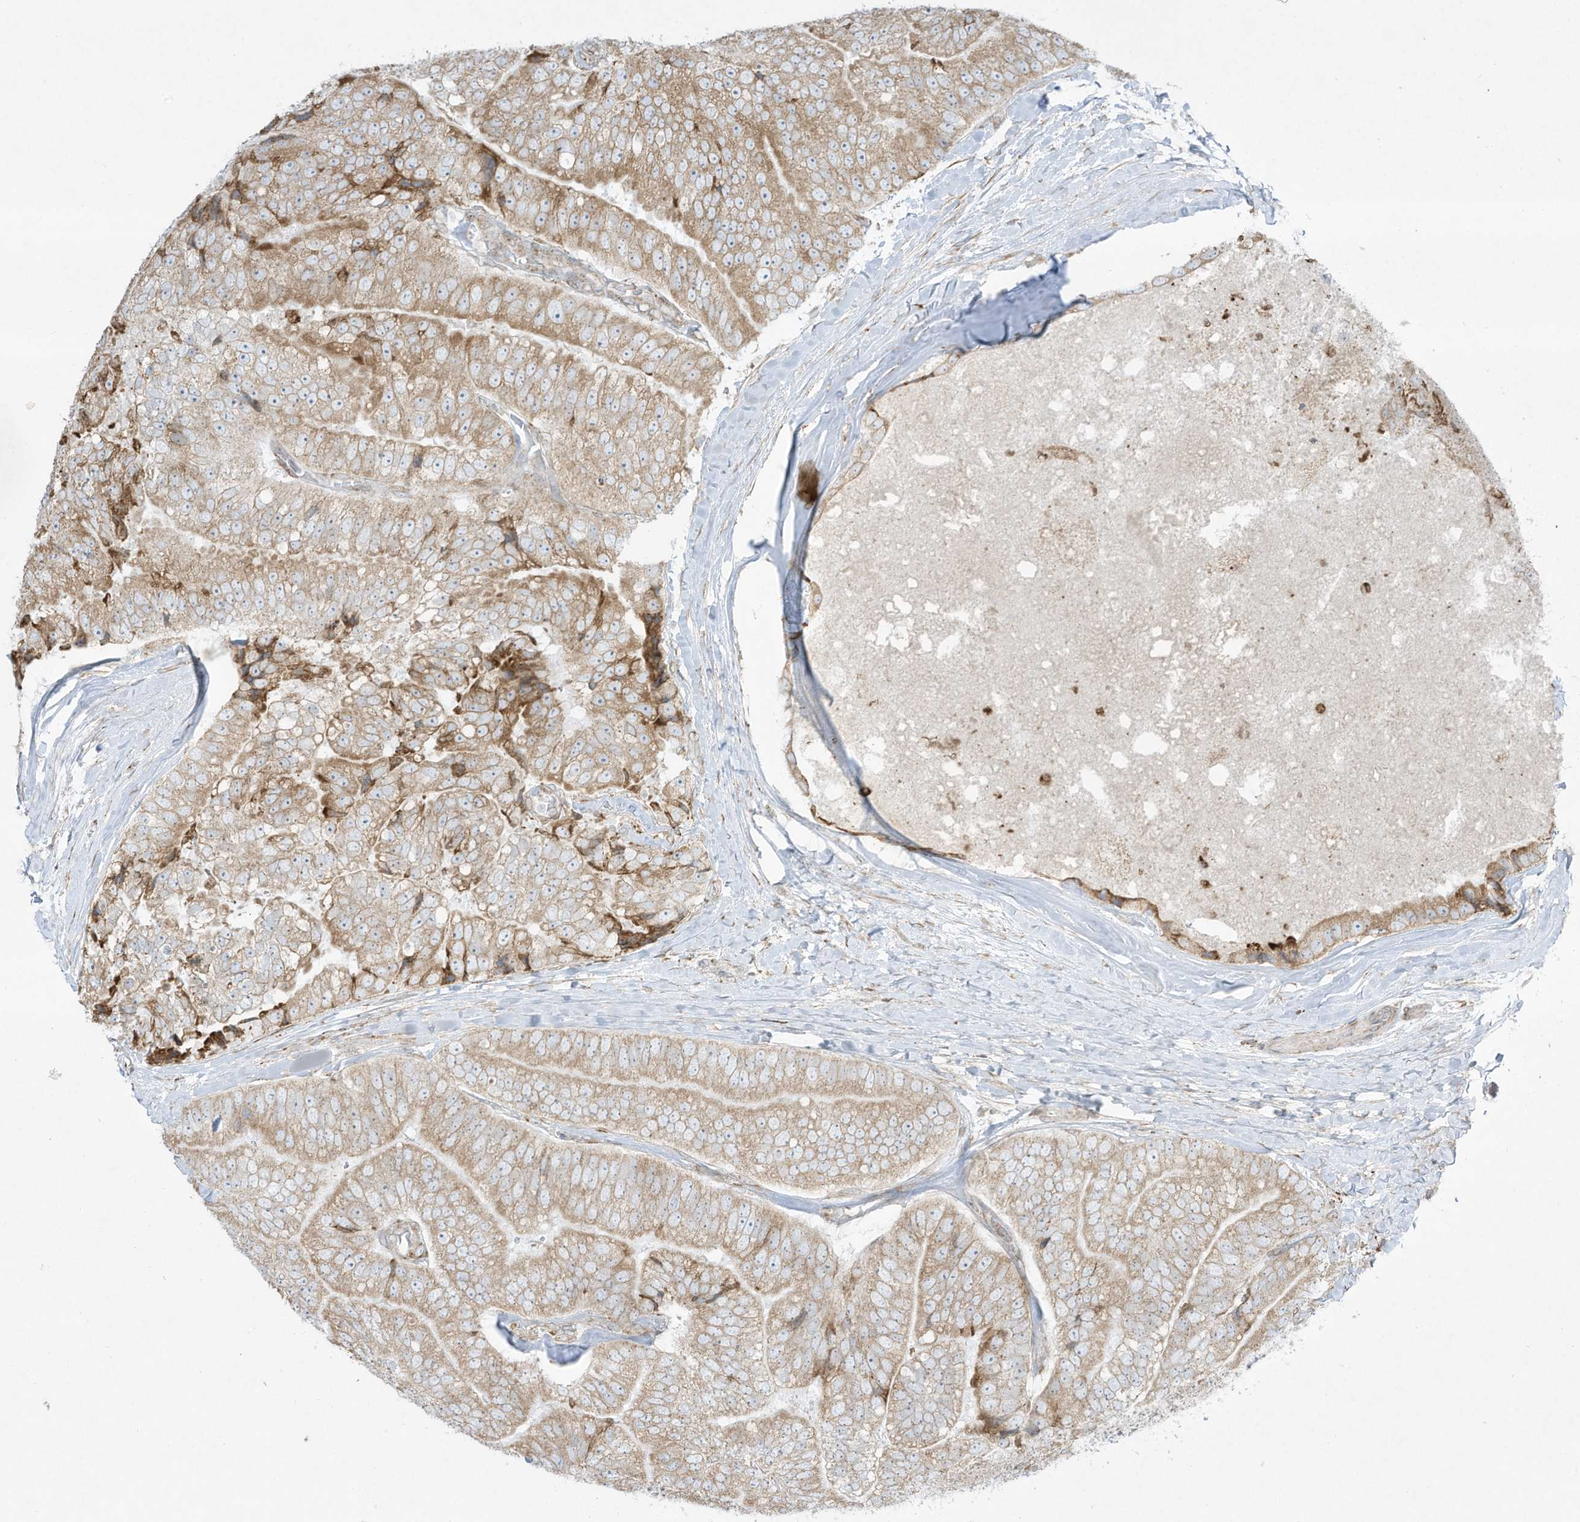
{"staining": {"intensity": "moderate", "quantity": ">75%", "location": "cytoplasmic/membranous"}, "tissue": "prostate cancer", "cell_type": "Tumor cells", "image_type": "cancer", "snomed": [{"axis": "morphology", "description": "Adenocarcinoma, High grade"}, {"axis": "topography", "description": "Prostate"}], "caption": "The micrograph demonstrates staining of prostate high-grade adenocarcinoma, revealing moderate cytoplasmic/membranous protein positivity (brown color) within tumor cells. (Stains: DAB in brown, nuclei in blue, Microscopy: brightfield microscopy at high magnification).", "gene": "PTK6", "patient": {"sex": "male", "age": 70}}